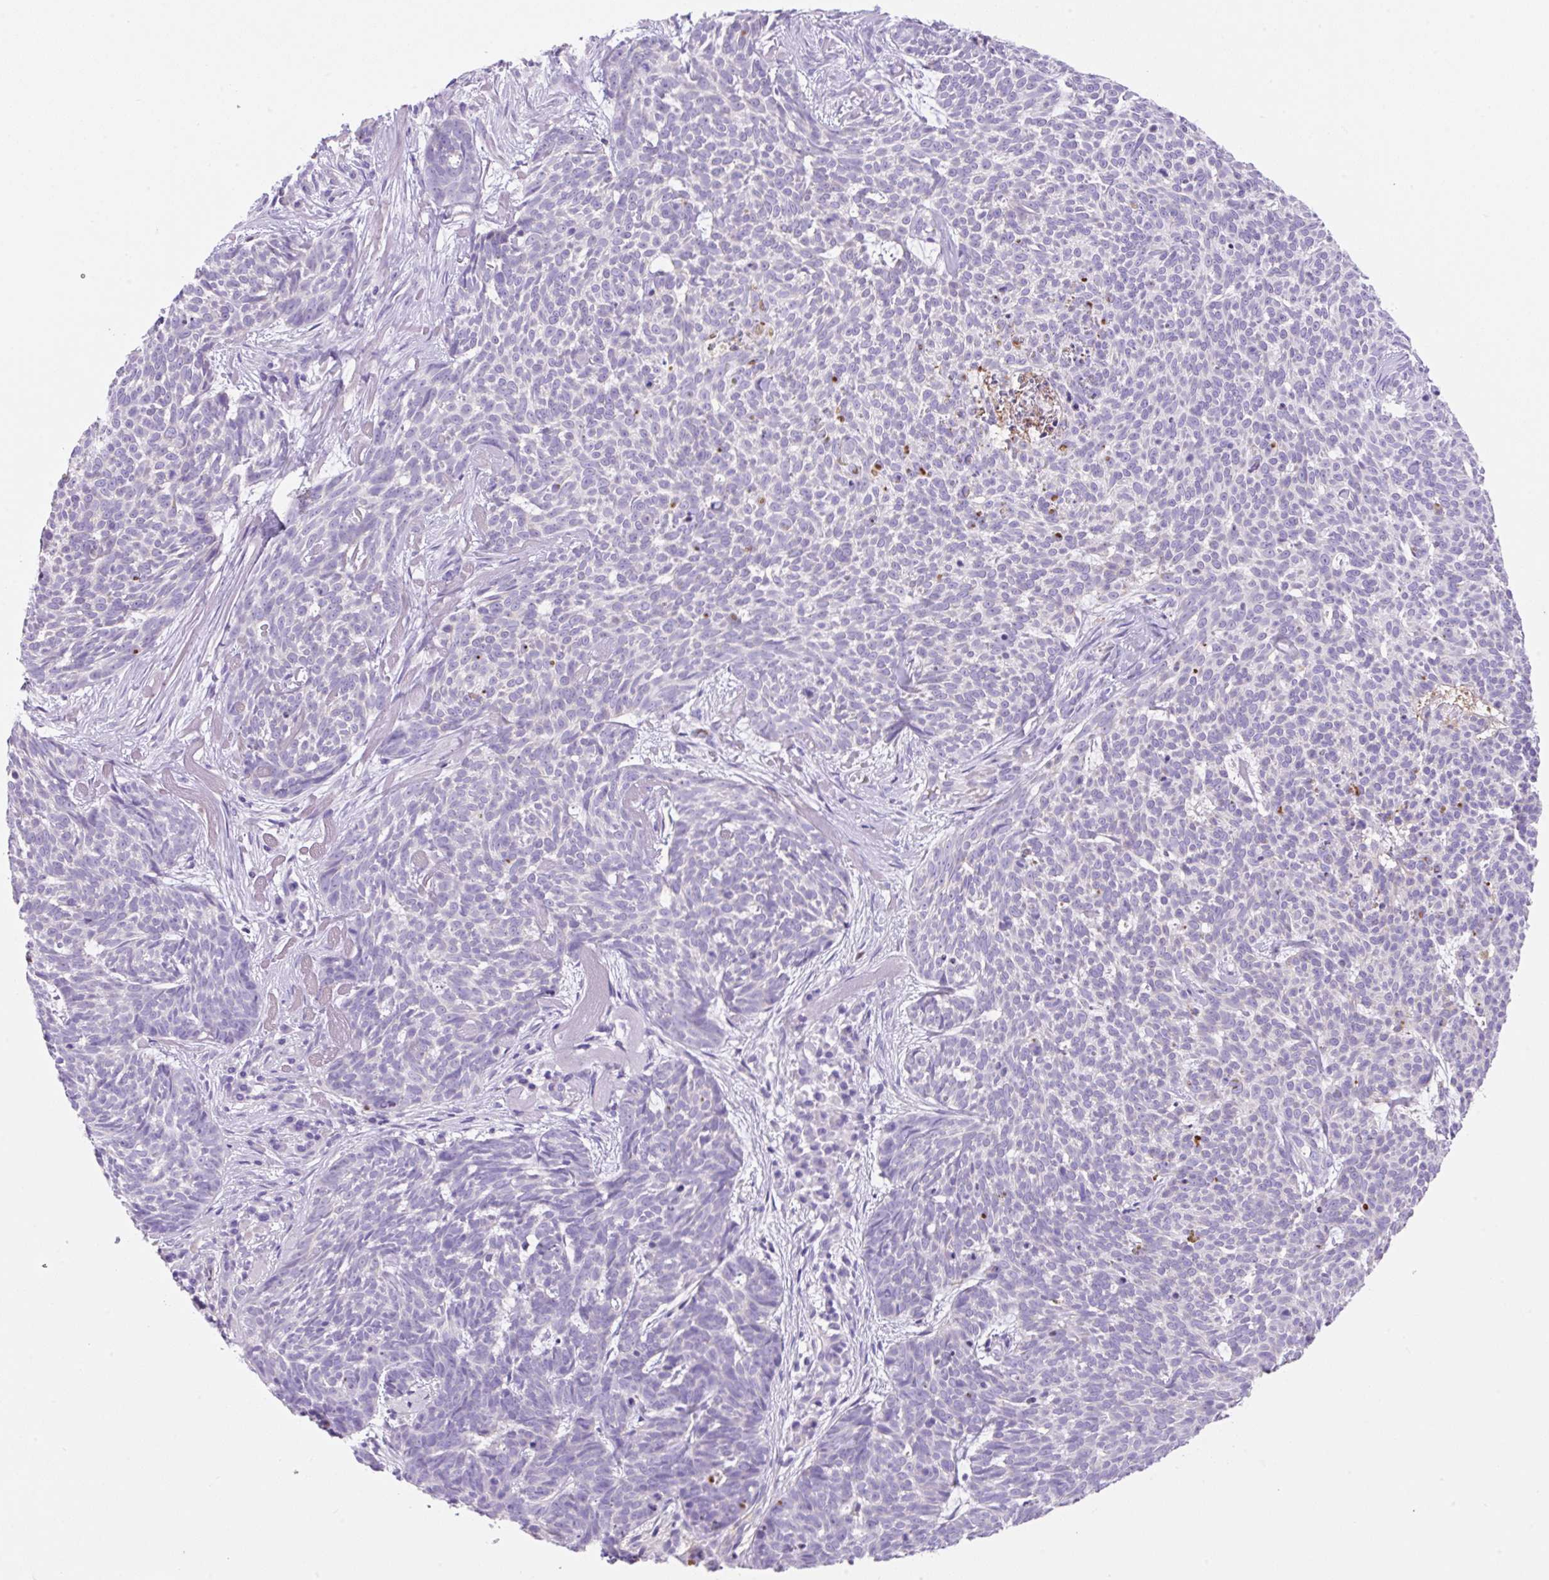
{"staining": {"intensity": "negative", "quantity": "none", "location": "none"}, "tissue": "skin cancer", "cell_type": "Tumor cells", "image_type": "cancer", "snomed": [{"axis": "morphology", "description": "Basal cell carcinoma"}, {"axis": "topography", "description": "Skin"}], "caption": "Protein analysis of skin cancer exhibits no significant staining in tumor cells.", "gene": "TDRD15", "patient": {"sex": "female", "age": 93}}